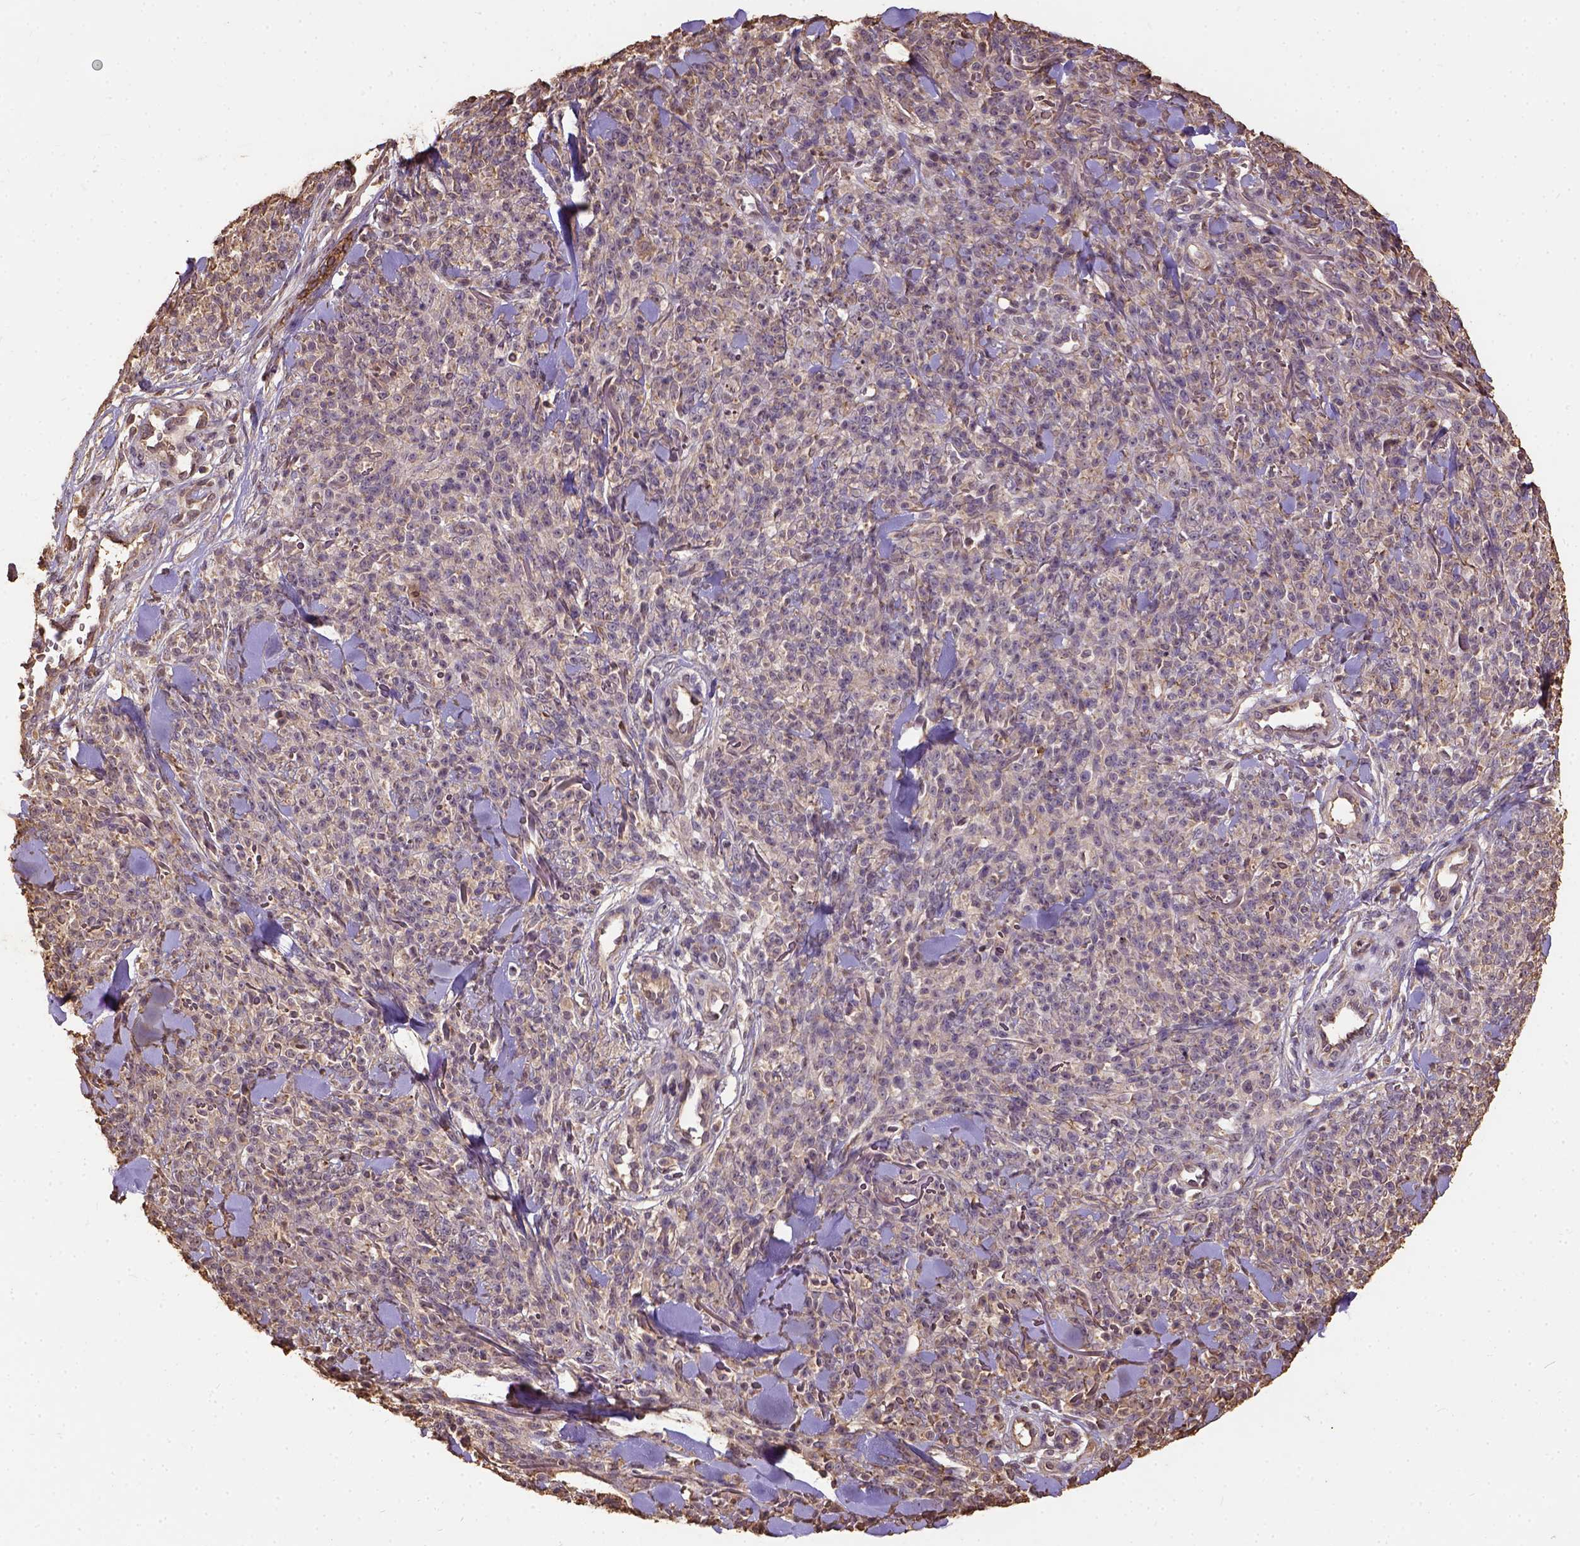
{"staining": {"intensity": "moderate", "quantity": "<25%", "location": "cytoplasmic/membranous"}, "tissue": "melanoma", "cell_type": "Tumor cells", "image_type": "cancer", "snomed": [{"axis": "morphology", "description": "Malignant melanoma, NOS"}, {"axis": "topography", "description": "Skin"}, {"axis": "topography", "description": "Skin of trunk"}], "caption": "This is a histology image of IHC staining of malignant melanoma, which shows moderate expression in the cytoplasmic/membranous of tumor cells.", "gene": "ATP1B3", "patient": {"sex": "male", "age": 74}}